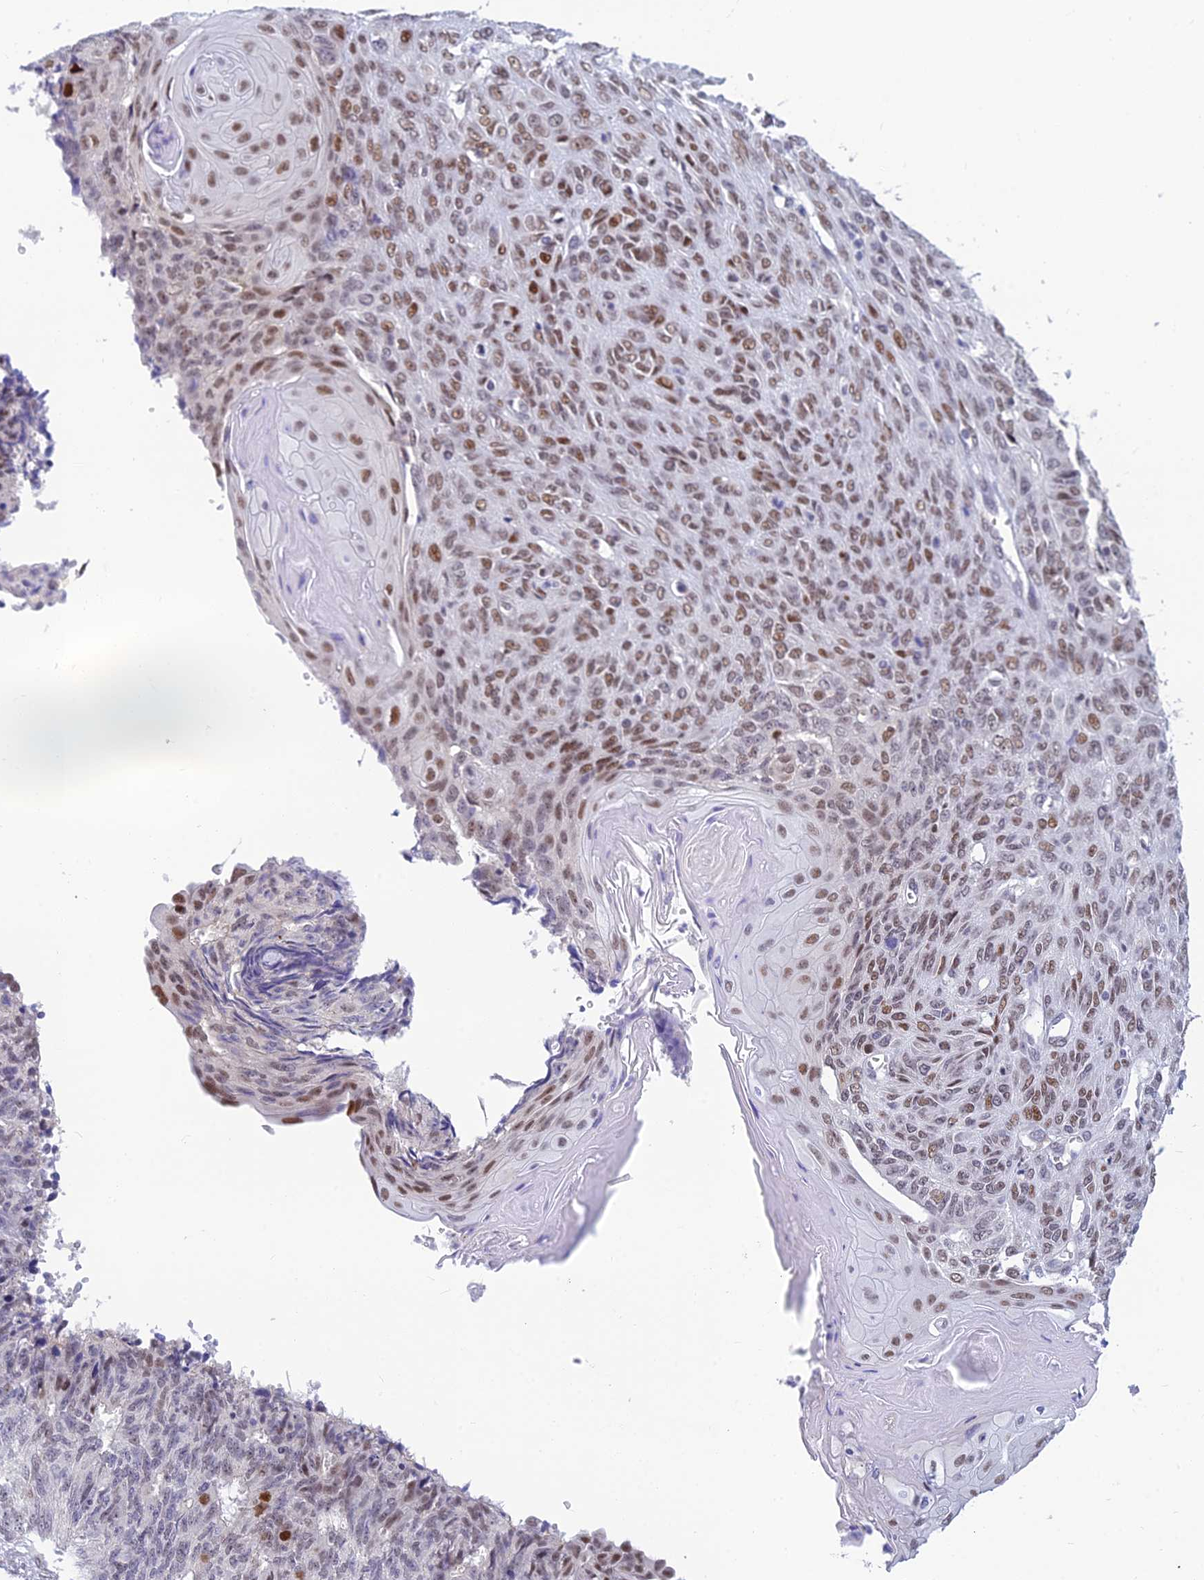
{"staining": {"intensity": "moderate", "quantity": "25%-75%", "location": "nuclear"}, "tissue": "endometrial cancer", "cell_type": "Tumor cells", "image_type": "cancer", "snomed": [{"axis": "morphology", "description": "Adenocarcinoma, NOS"}, {"axis": "topography", "description": "Endometrium"}], "caption": "The image exhibits a brown stain indicating the presence of a protein in the nuclear of tumor cells in endometrial cancer (adenocarcinoma). The protein is stained brown, and the nuclei are stained in blue (DAB IHC with brightfield microscopy, high magnification).", "gene": "CLK4", "patient": {"sex": "female", "age": 32}}